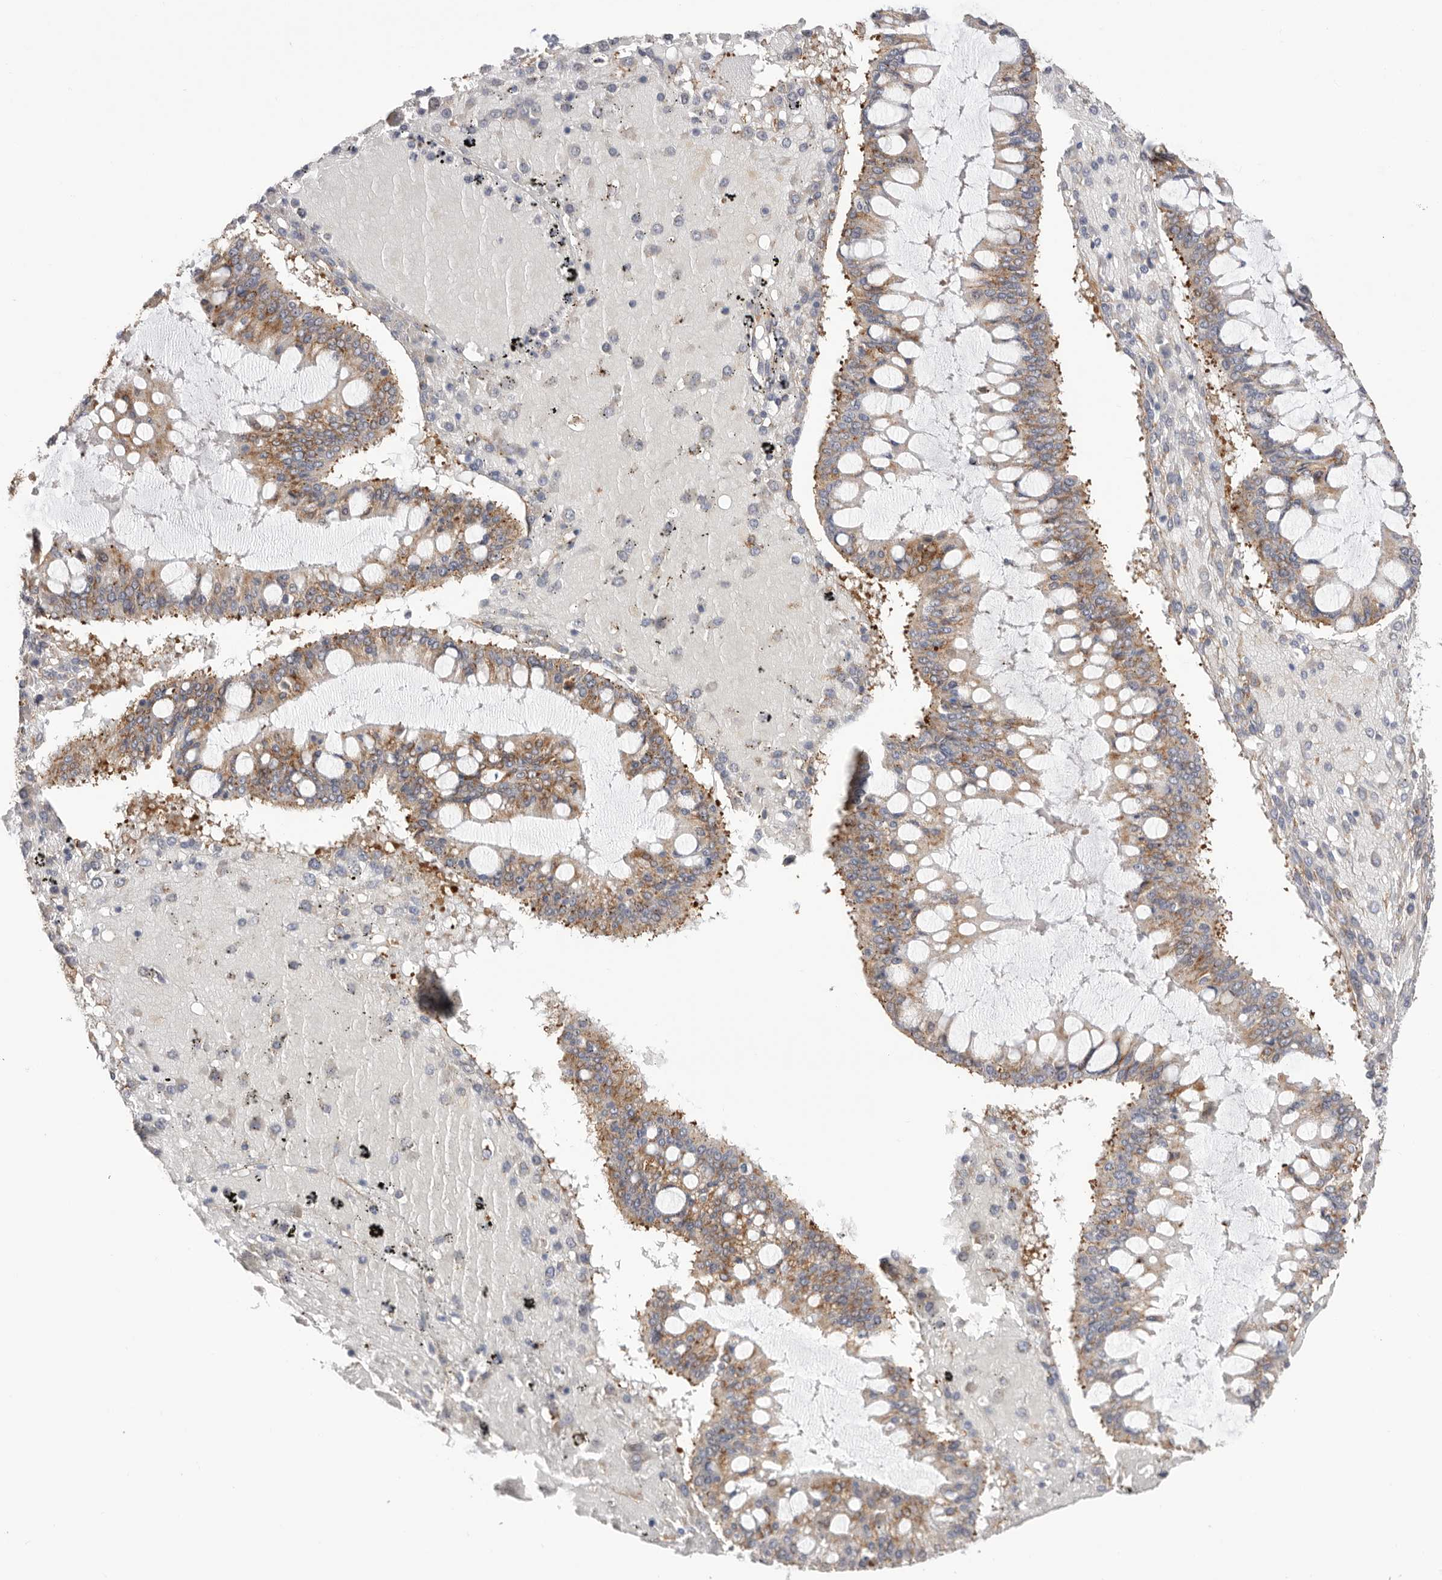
{"staining": {"intensity": "strong", "quantity": ">75%", "location": "cytoplasmic/membranous"}, "tissue": "ovarian cancer", "cell_type": "Tumor cells", "image_type": "cancer", "snomed": [{"axis": "morphology", "description": "Cystadenocarcinoma, mucinous, NOS"}, {"axis": "topography", "description": "Ovary"}], "caption": "Mucinous cystadenocarcinoma (ovarian) tissue shows strong cytoplasmic/membranous staining in about >75% of tumor cells, visualized by immunohistochemistry.", "gene": "SERBP1", "patient": {"sex": "female", "age": 73}}